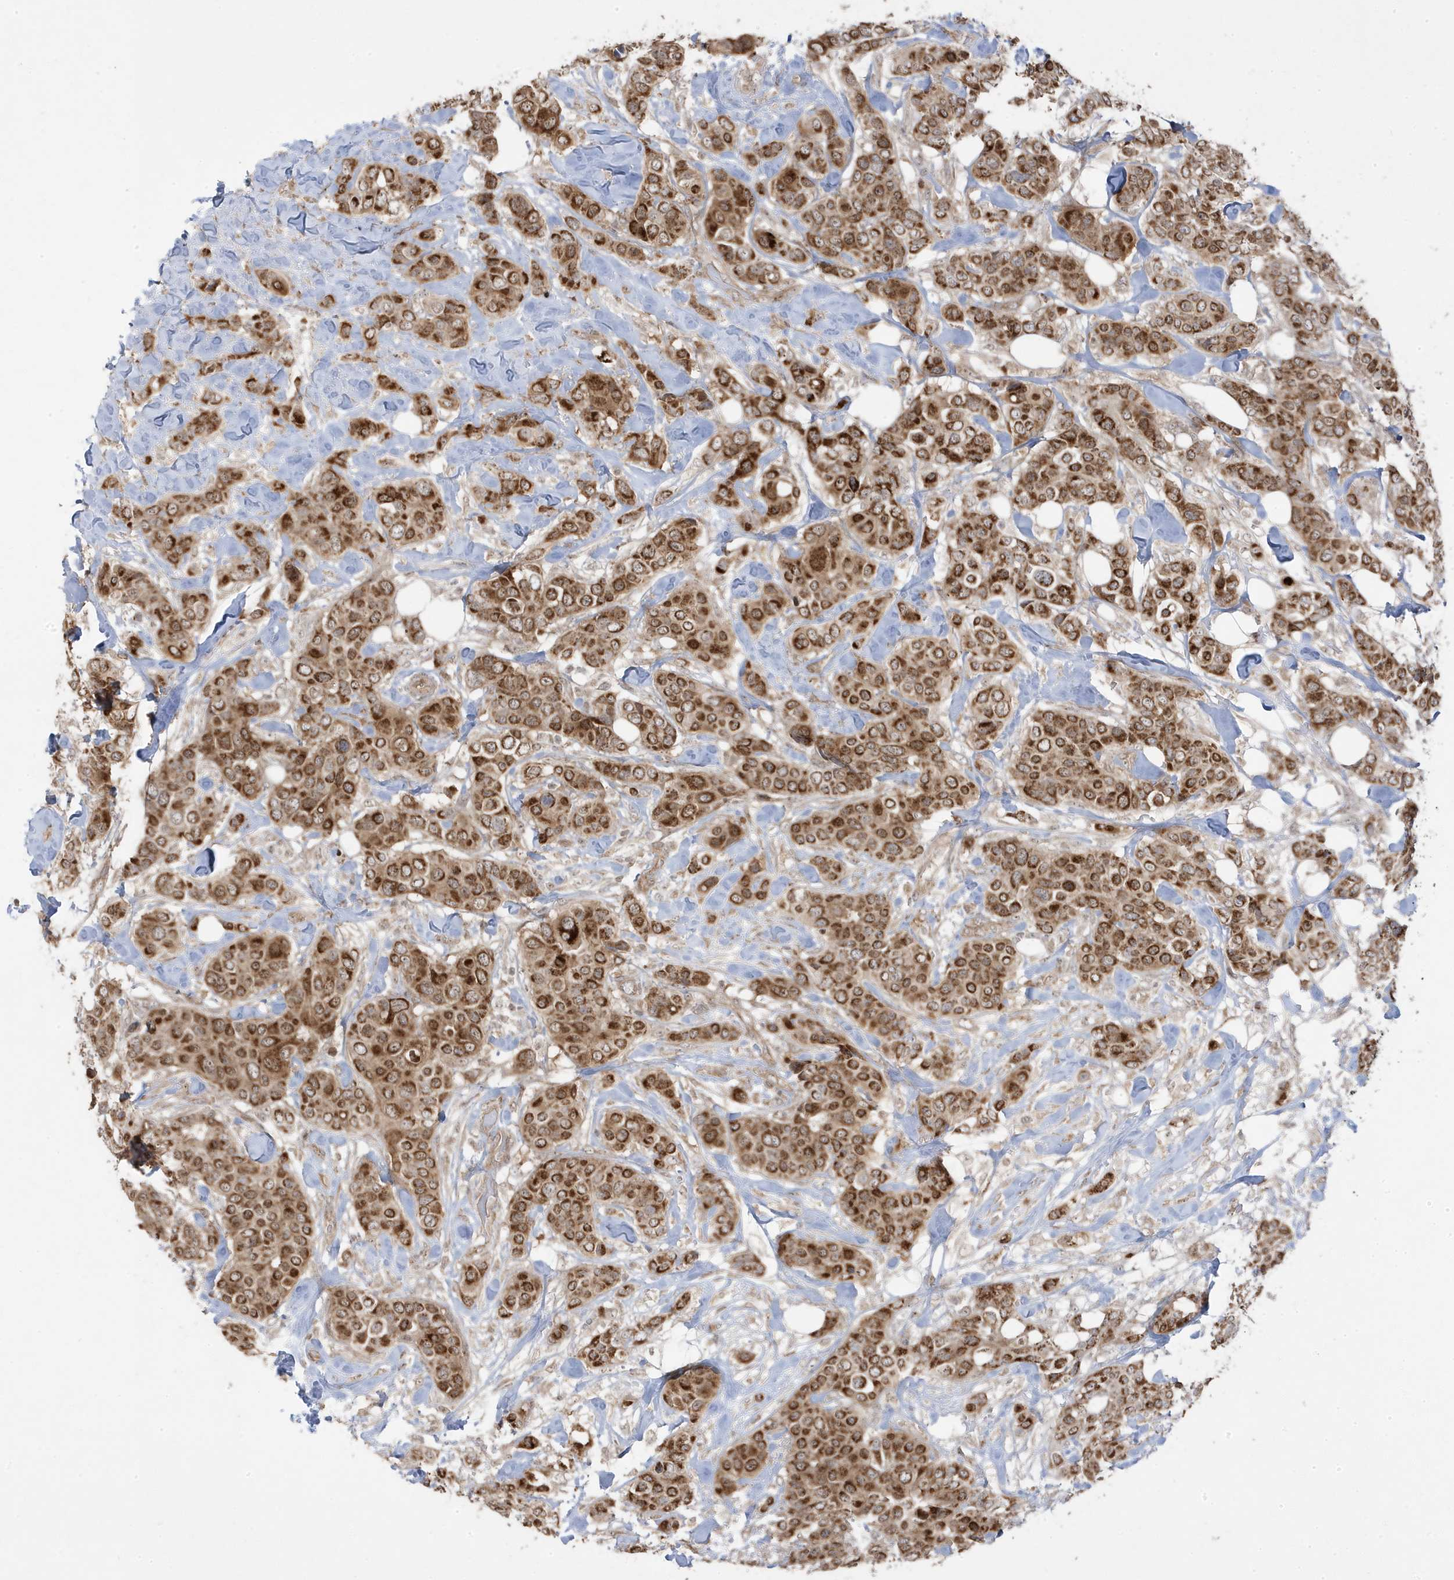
{"staining": {"intensity": "moderate", "quantity": ">75%", "location": "cytoplasmic/membranous"}, "tissue": "breast cancer", "cell_type": "Tumor cells", "image_type": "cancer", "snomed": [{"axis": "morphology", "description": "Lobular carcinoma"}, {"axis": "topography", "description": "Breast"}], "caption": "Moderate cytoplasmic/membranous protein staining is appreciated in approximately >75% of tumor cells in breast lobular carcinoma.", "gene": "DNAJC12", "patient": {"sex": "female", "age": 51}}